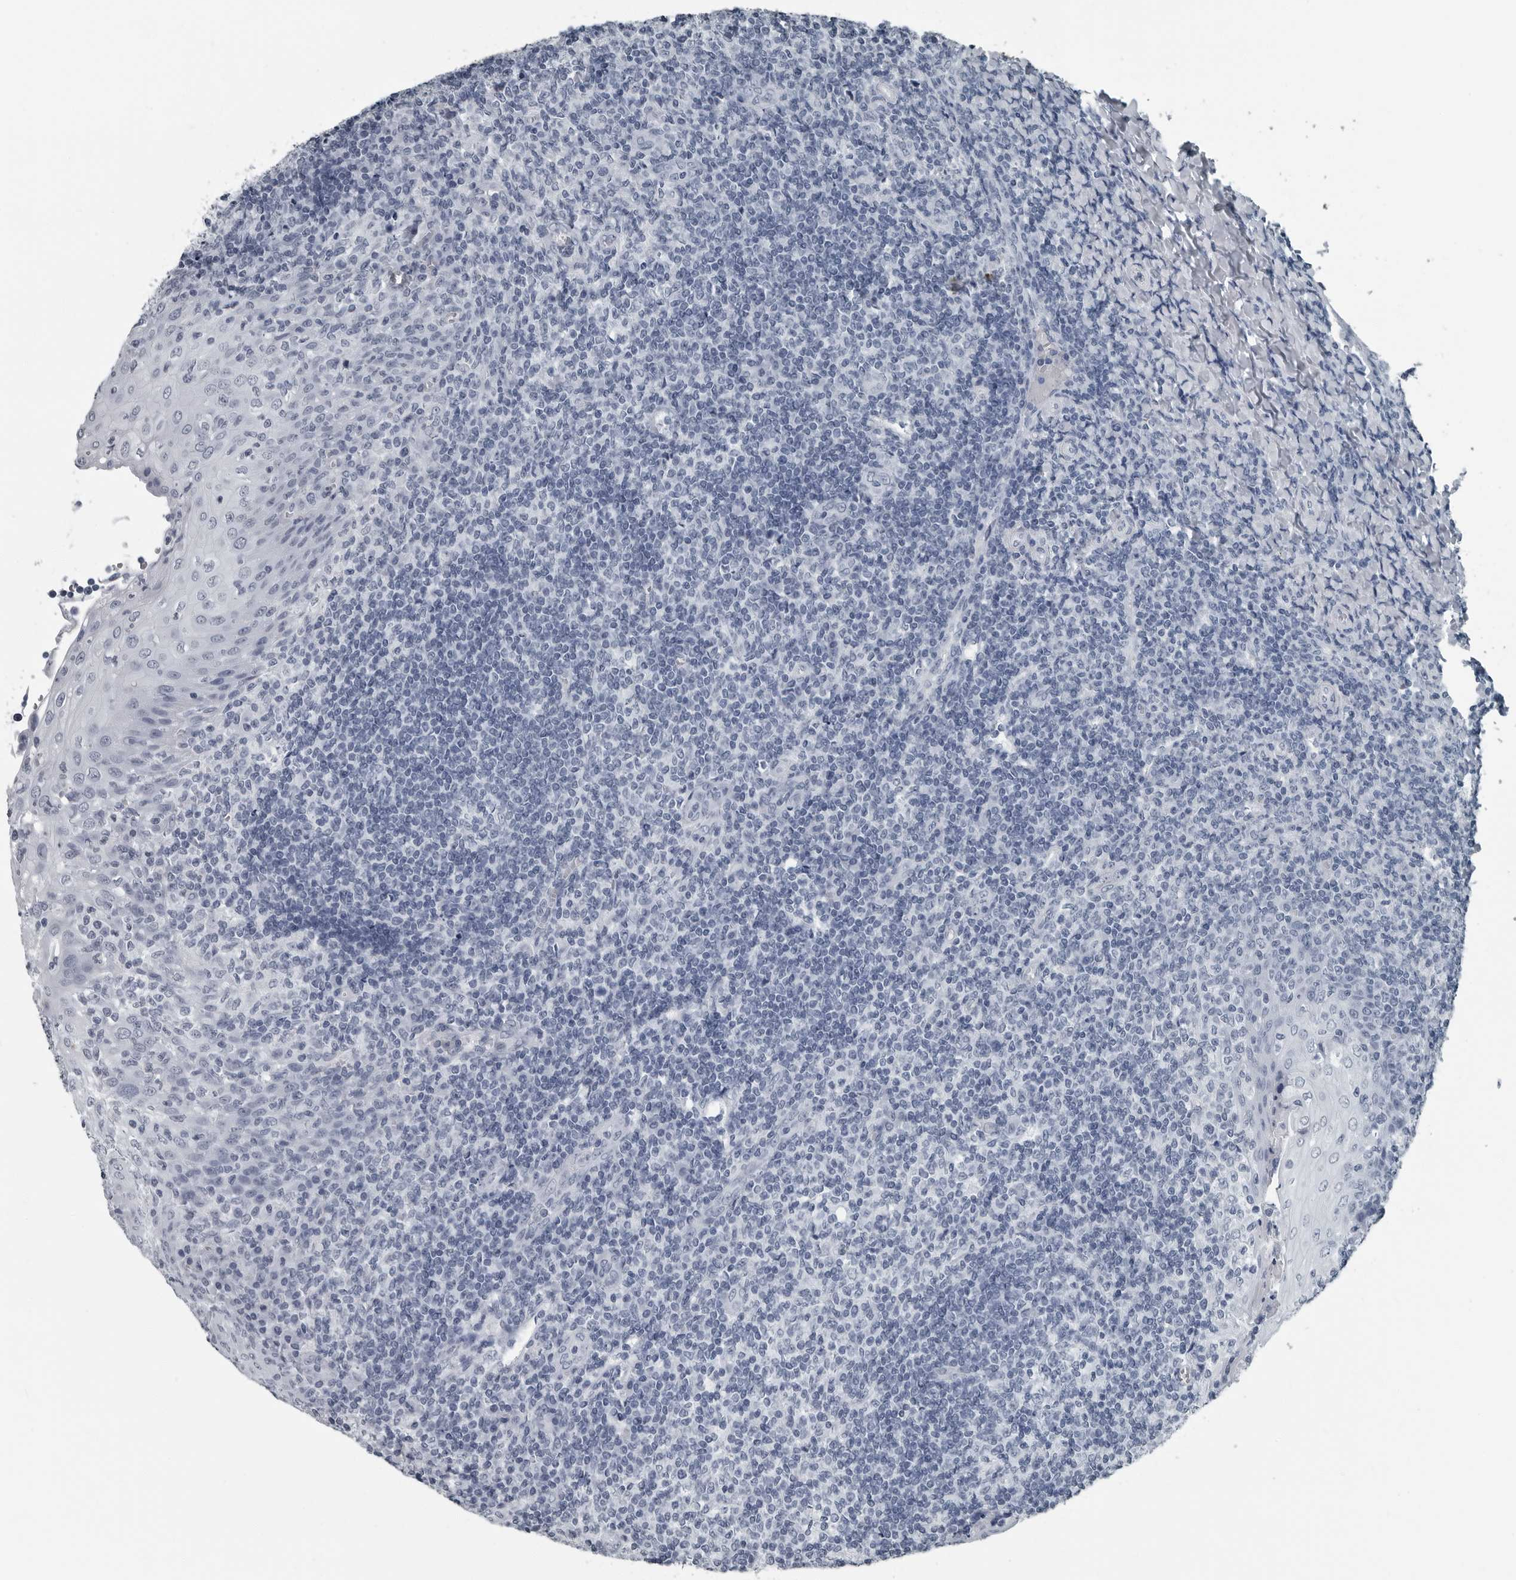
{"staining": {"intensity": "negative", "quantity": "none", "location": "none"}, "tissue": "tonsil", "cell_type": "Germinal center cells", "image_type": "normal", "snomed": [{"axis": "morphology", "description": "Normal tissue, NOS"}, {"axis": "topography", "description": "Tonsil"}], "caption": "This is a histopathology image of IHC staining of unremarkable tonsil, which shows no expression in germinal center cells. The staining is performed using DAB (3,3'-diaminobenzidine) brown chromogen with nuclei counter-stained in using hematoxylin.", "gene": "PRSS1", "patient": {"sex": "female", "age": 19}}